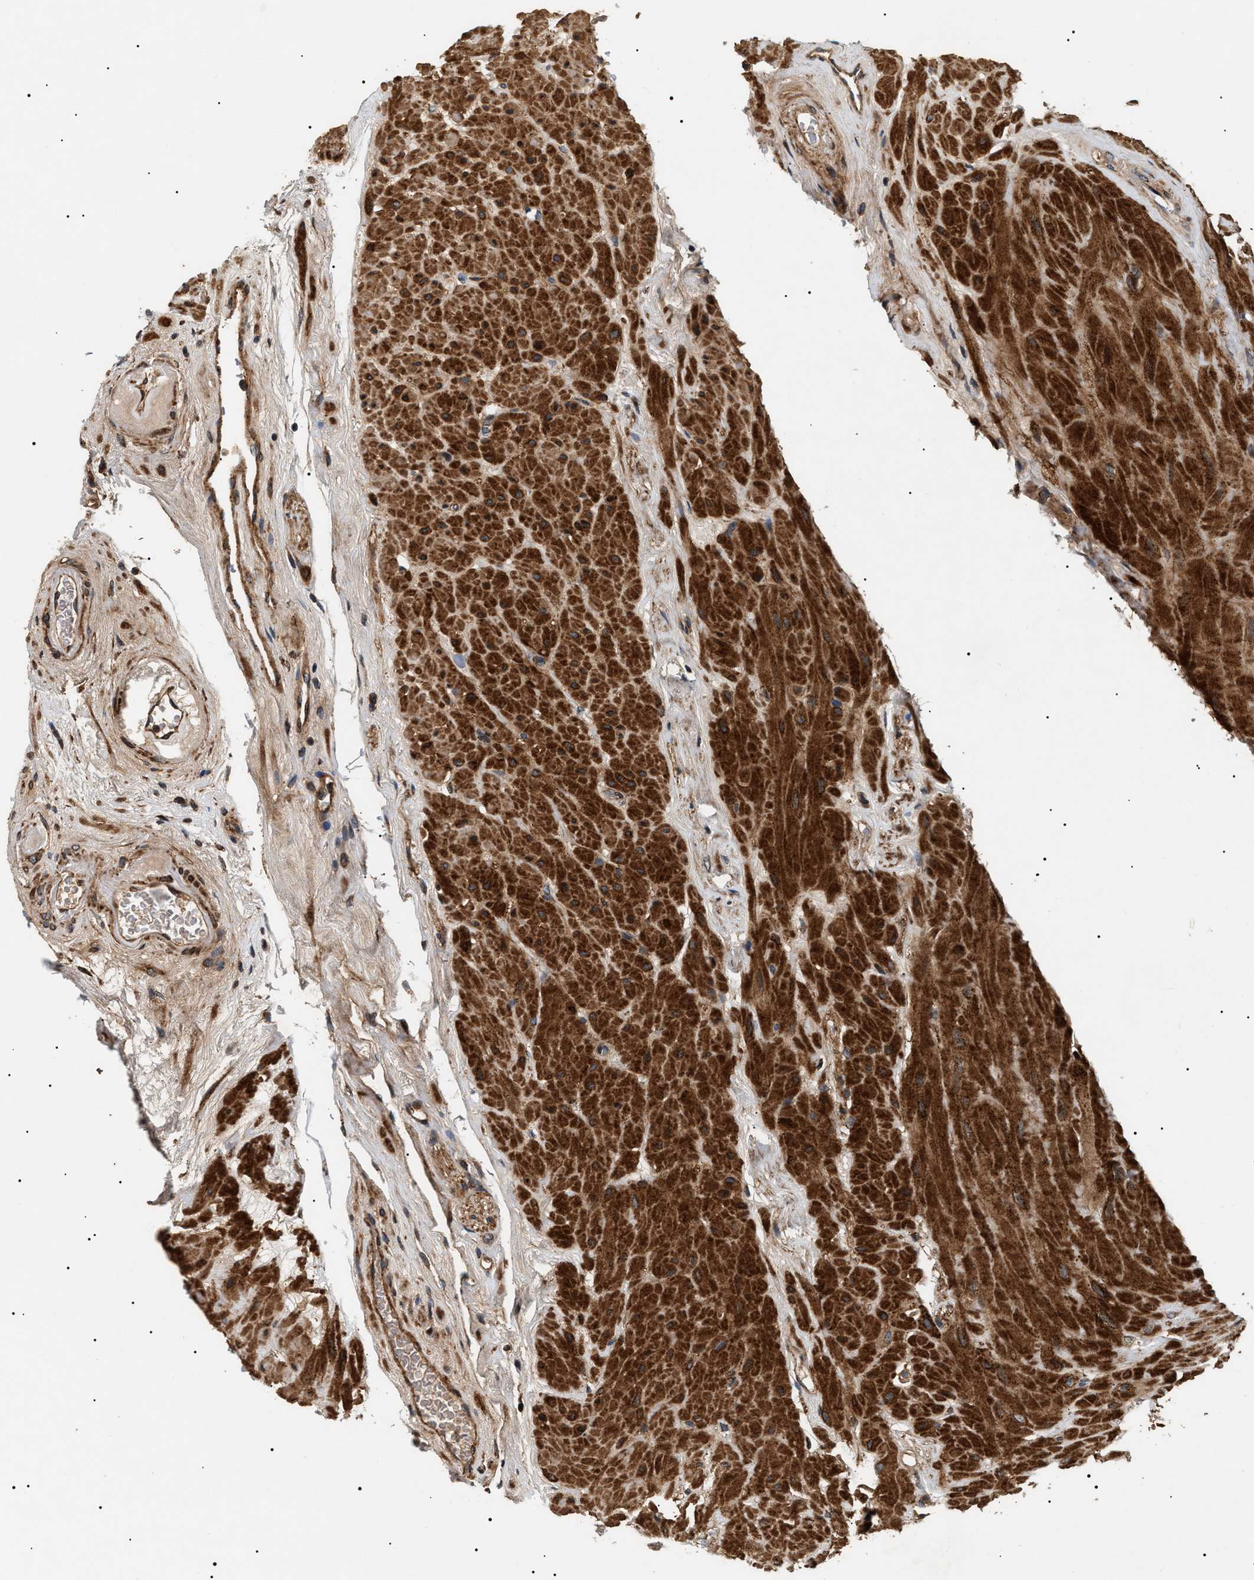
{"staining": {"intensity": "strong", "quantity": ">75%", "location": "cytoplasmic/membranous"}, "tissue": "seminal vesicle", "cell_type": "Glandular cells", "image_type": "normal", "snomed": [{"axis": "morphology", "description": "Normal tissue, NOS"}, {"axis": "topography", "description": "Seminal veicle"}], "caption": "A histopathology image showing strong cytoplasmic/membranous expression in approximately >75% of glandular cells in benign seminal vesicle, as visualized by brown immunohistochemical staining.", "gene": "ZBTB26", "patient": {"sex": "male", "age": 68}}